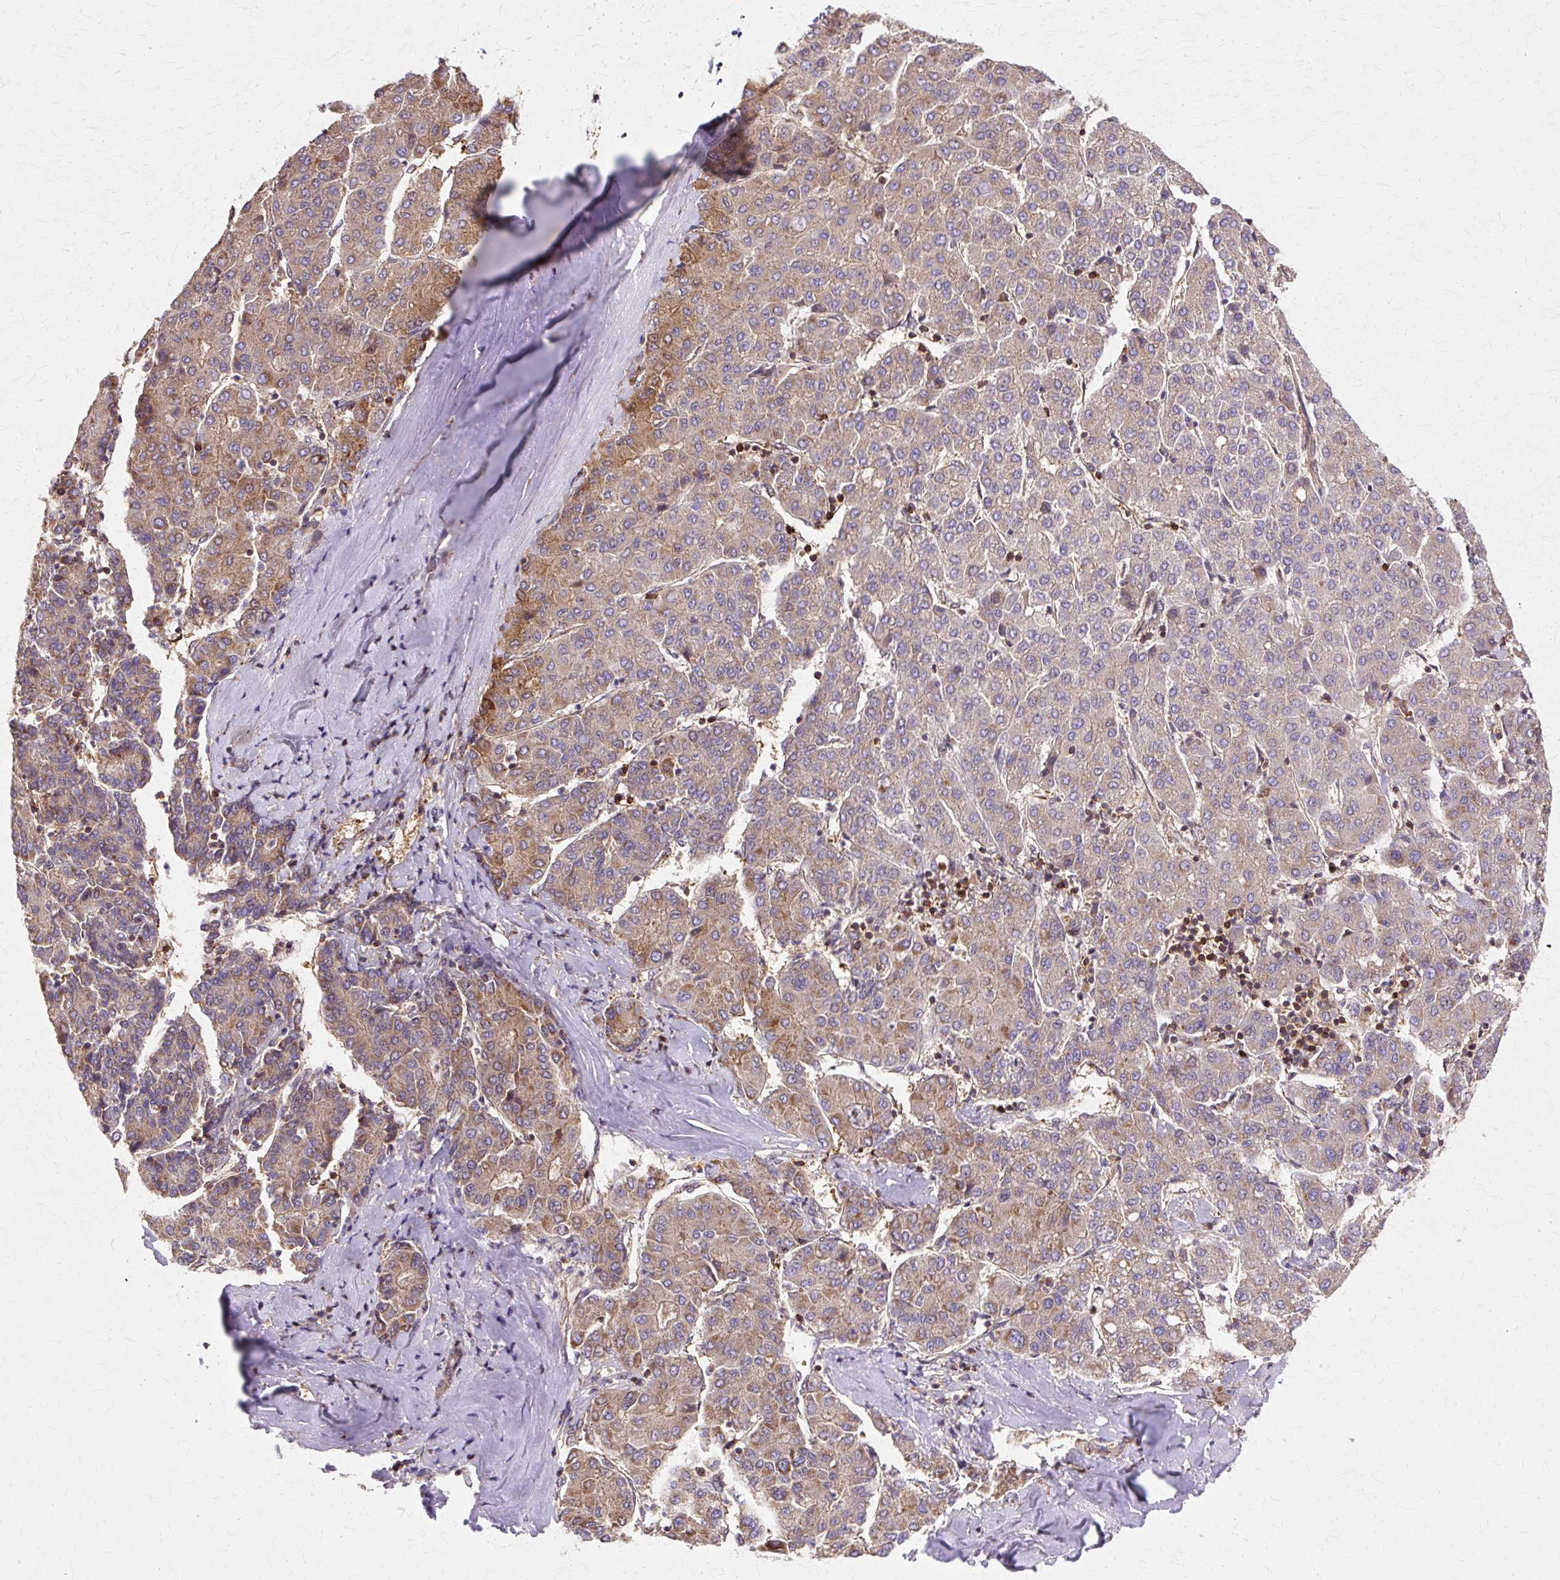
{"staining": {"intensity": "moderate", "quantity": "25%-75%", "location": "cytoplasmic/membranous"}, "tissue": "liver cancer", "cell_type": "Tumor cells", "image_type": "cancer", "snomed": [{"axis": "morphology", "description": "Carcinoma, Hepatocellular, NOS"}, {"axis": "topography", "description": "Liver"}], "caption": "High-magnification brightfield microscopy of liver hepatocellular carcinoma stained with DAB (brown) and counterstained with hematoxylin (blue). tumor cells exhibit moderate cytoplasmic/membranous positivity is seen in approximately25%-75% of cells.", "gene": "COPB1", "patient": {"sex": "male", "age": 65}}